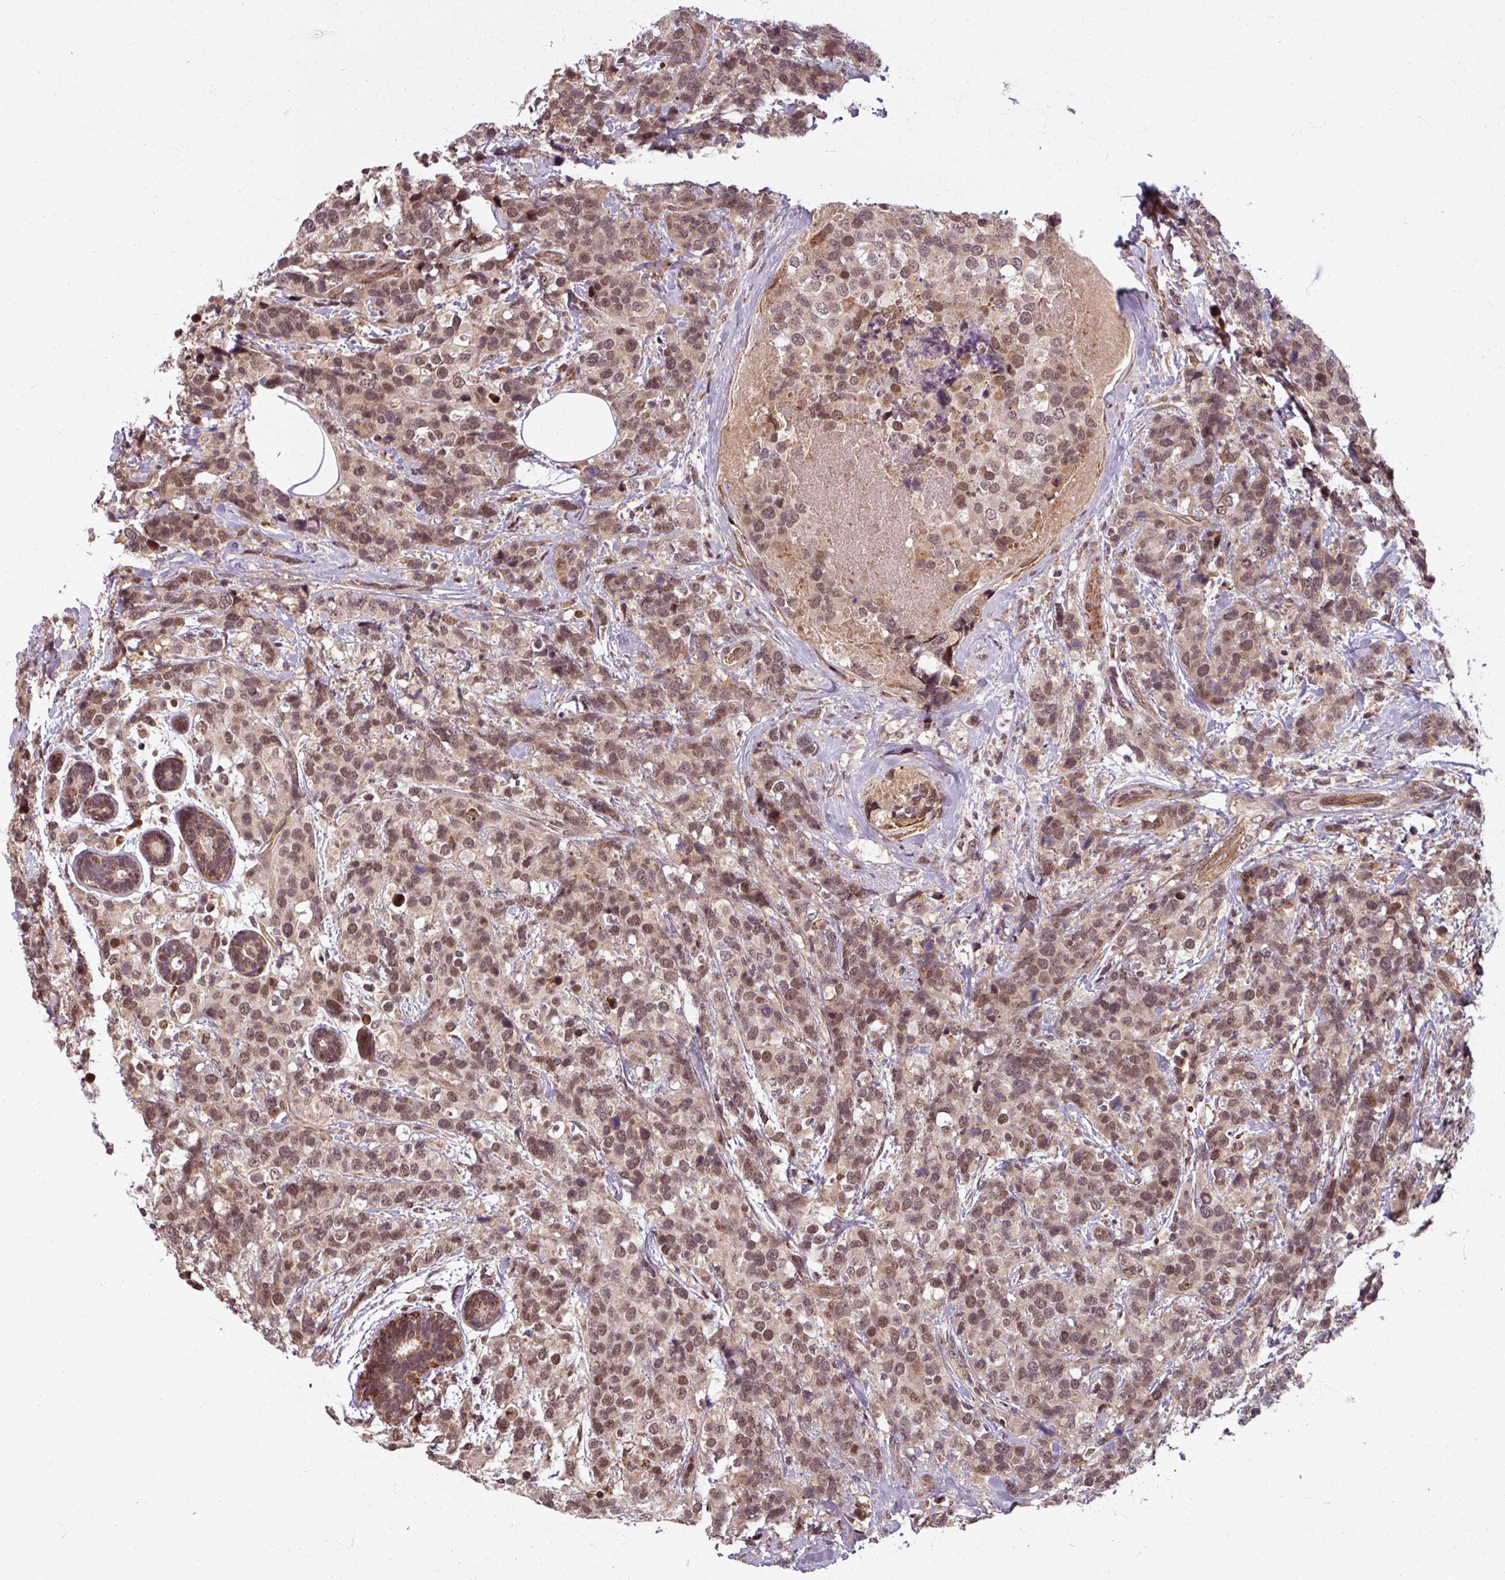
{"staining": {"intensity": "moderate", "quantity": ">75%", "location": "nuclear"}, "tissue": "breast cancer", "cell_type": "Tumor cells", "image_type": "cancer", "snomed": [{"axis": "morphology", "description": "Lobular carcinoma"}, {"axis": "topography", "description": "Breast"}], "caption": "Immunohistochemical staining of human breast cancer reveals medium levels of moderate nuclear expression in approximately >75% of tumor cells.", "gene": "SWI5", "patient": {"sex": "female", "age": 59}}